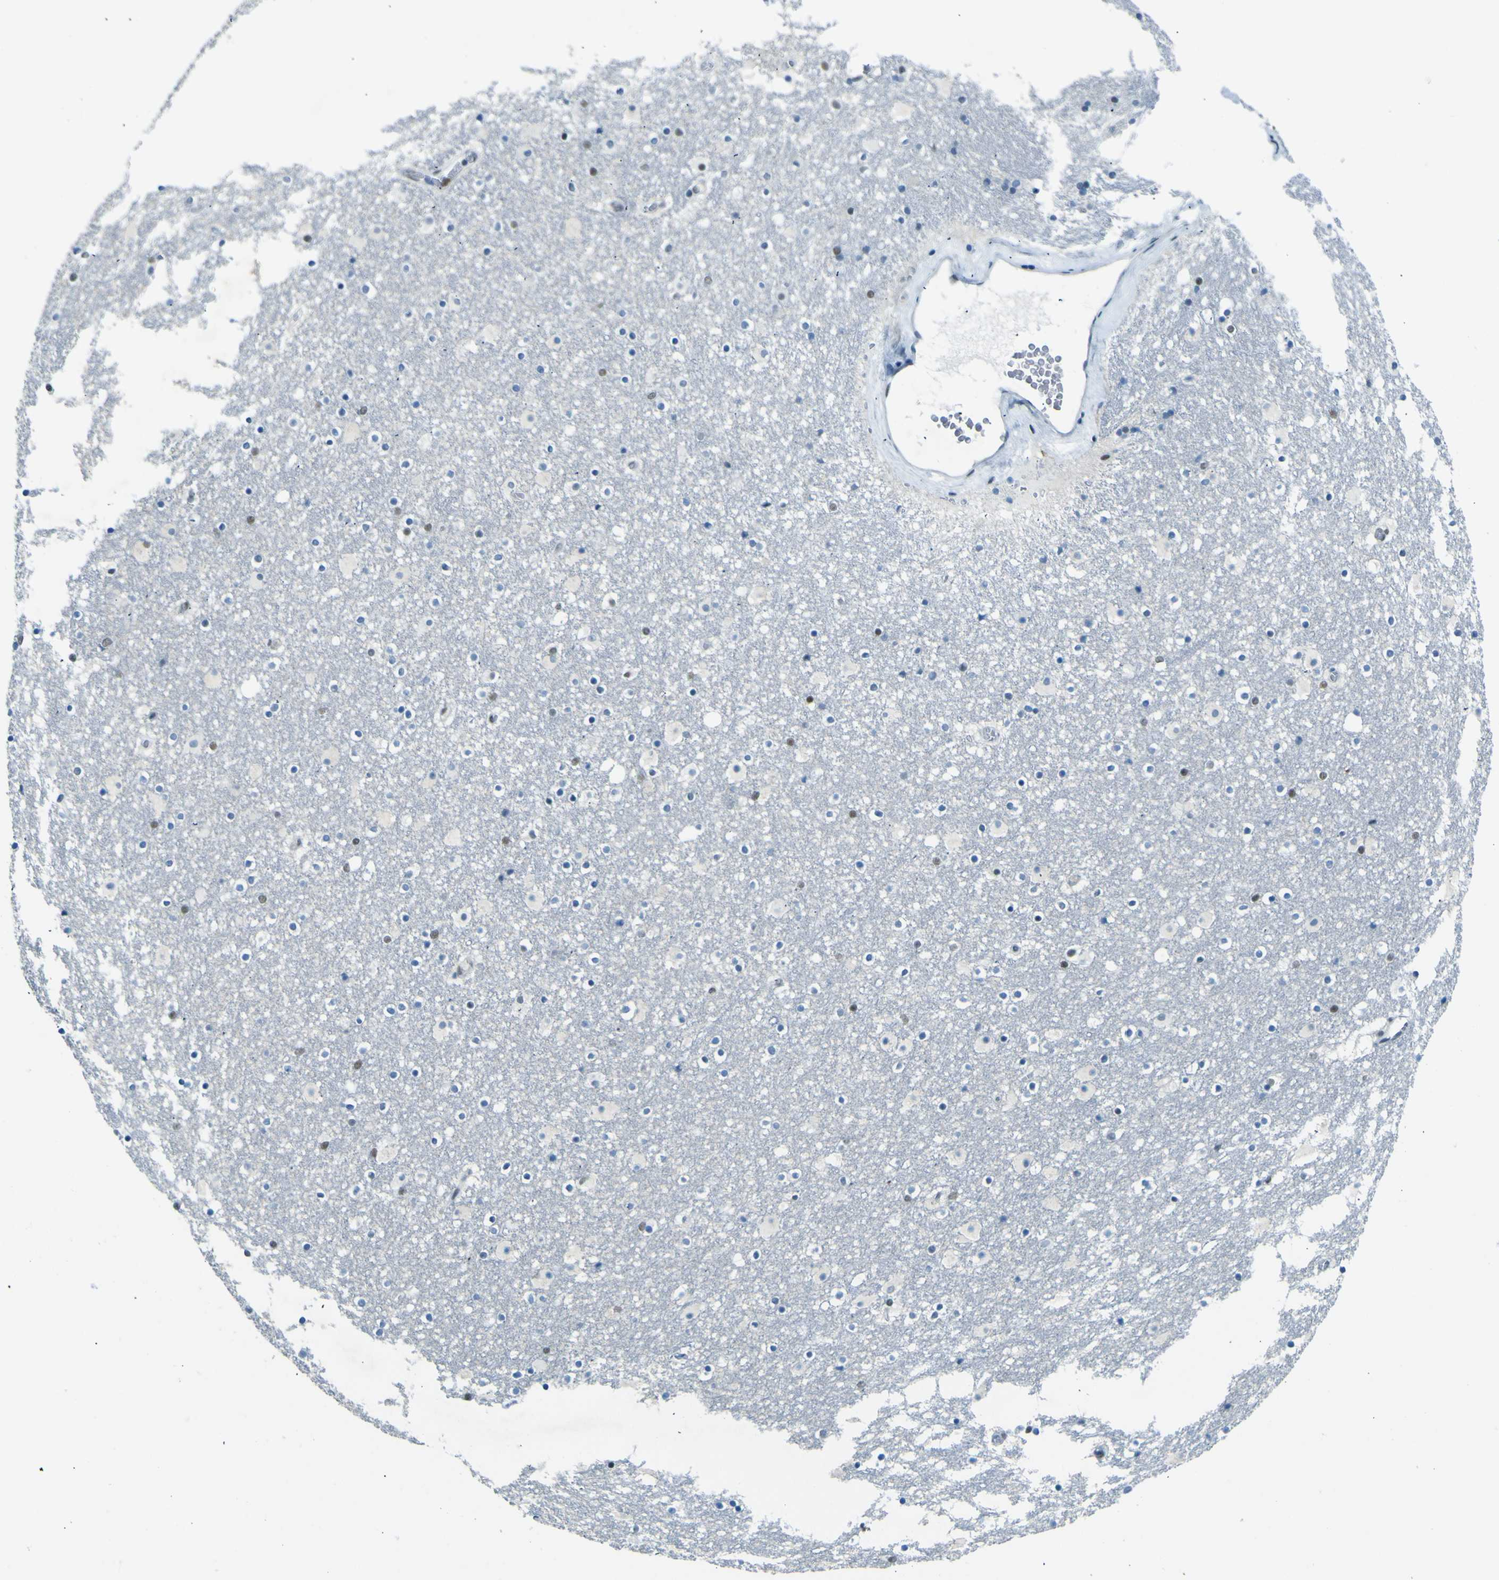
{"staining": {"intensity": "weak", "quantity": "<25%", "location": "nuclear"}, "tissue": "caudate", "cell_type": "Glial cells", "image_type": "normal", "snomed": [{"axis": "morphology", "description": "Normal tissue, NOS"}, {"axis": "topography", "description": "Lateral ventricle wall"}], "caption": "This is an immunohistochemistry (IHC) photomicrograph of benign human caudate. There is no positivity in glial cells.", "gene": "CEBPG", "patient": {"sex": "male", "age": 45}}